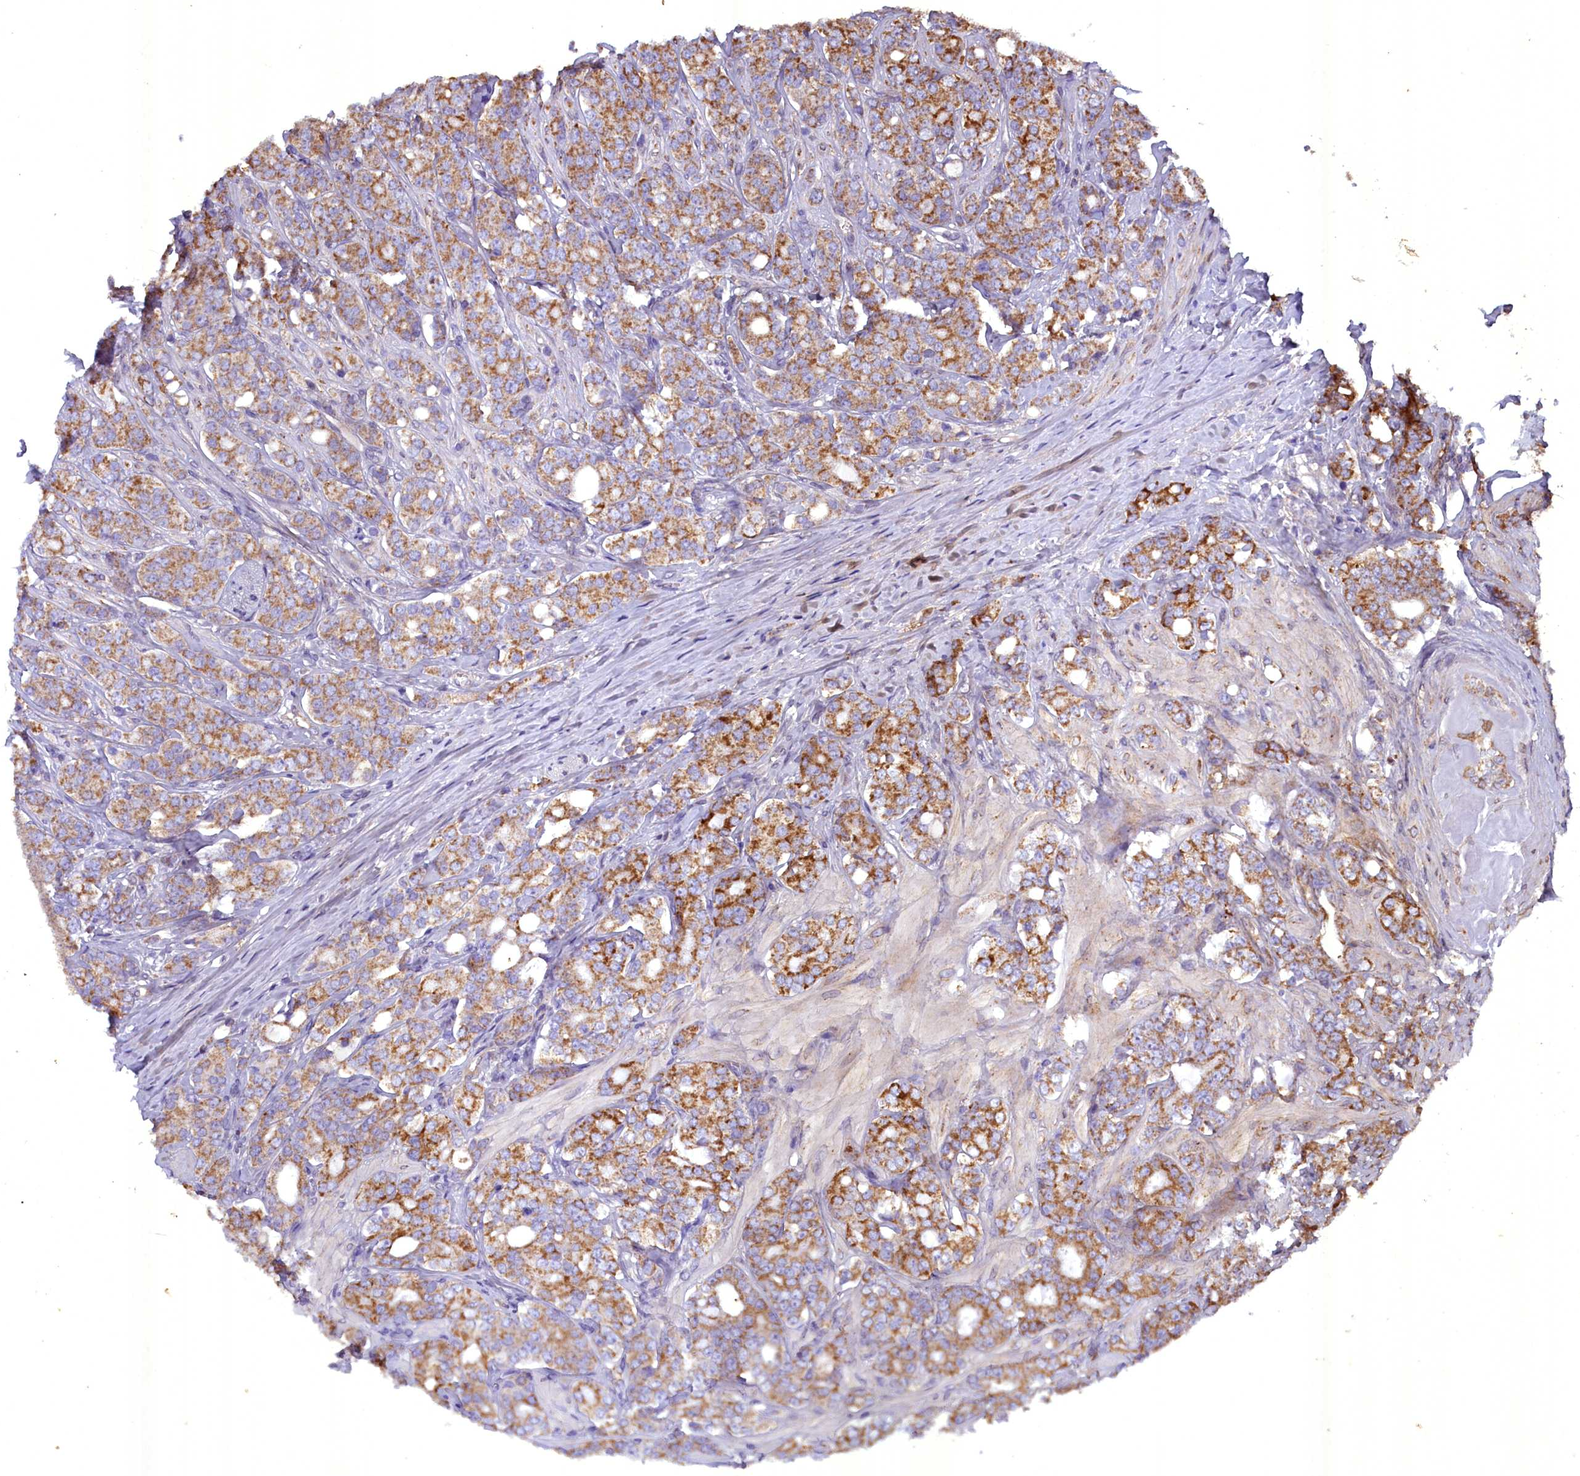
{"staining": {"intensity": "strong", "quantity": "25%-75%", "location": "cytoplasmic/membranous"}, "tissue": "prostate cancer", "cell_type": "Tumor cells", "image_type": "cancer", "snomed": [{"axis": "morphology", "description": "Adenocarcinoma, High grade"}, {"axis": "topography", "description": "Prostate"}], "caption": "This histopathology image displays immunohistochemistry (IHC) staining of human prostate cancer (high-grade adenocarcinoma), with high strong cytoplasmic/membranous expression in about 25%-75% of tumor cells.", "gene": "ACAD8", "patient": {"sex": "male", "age": 62}}